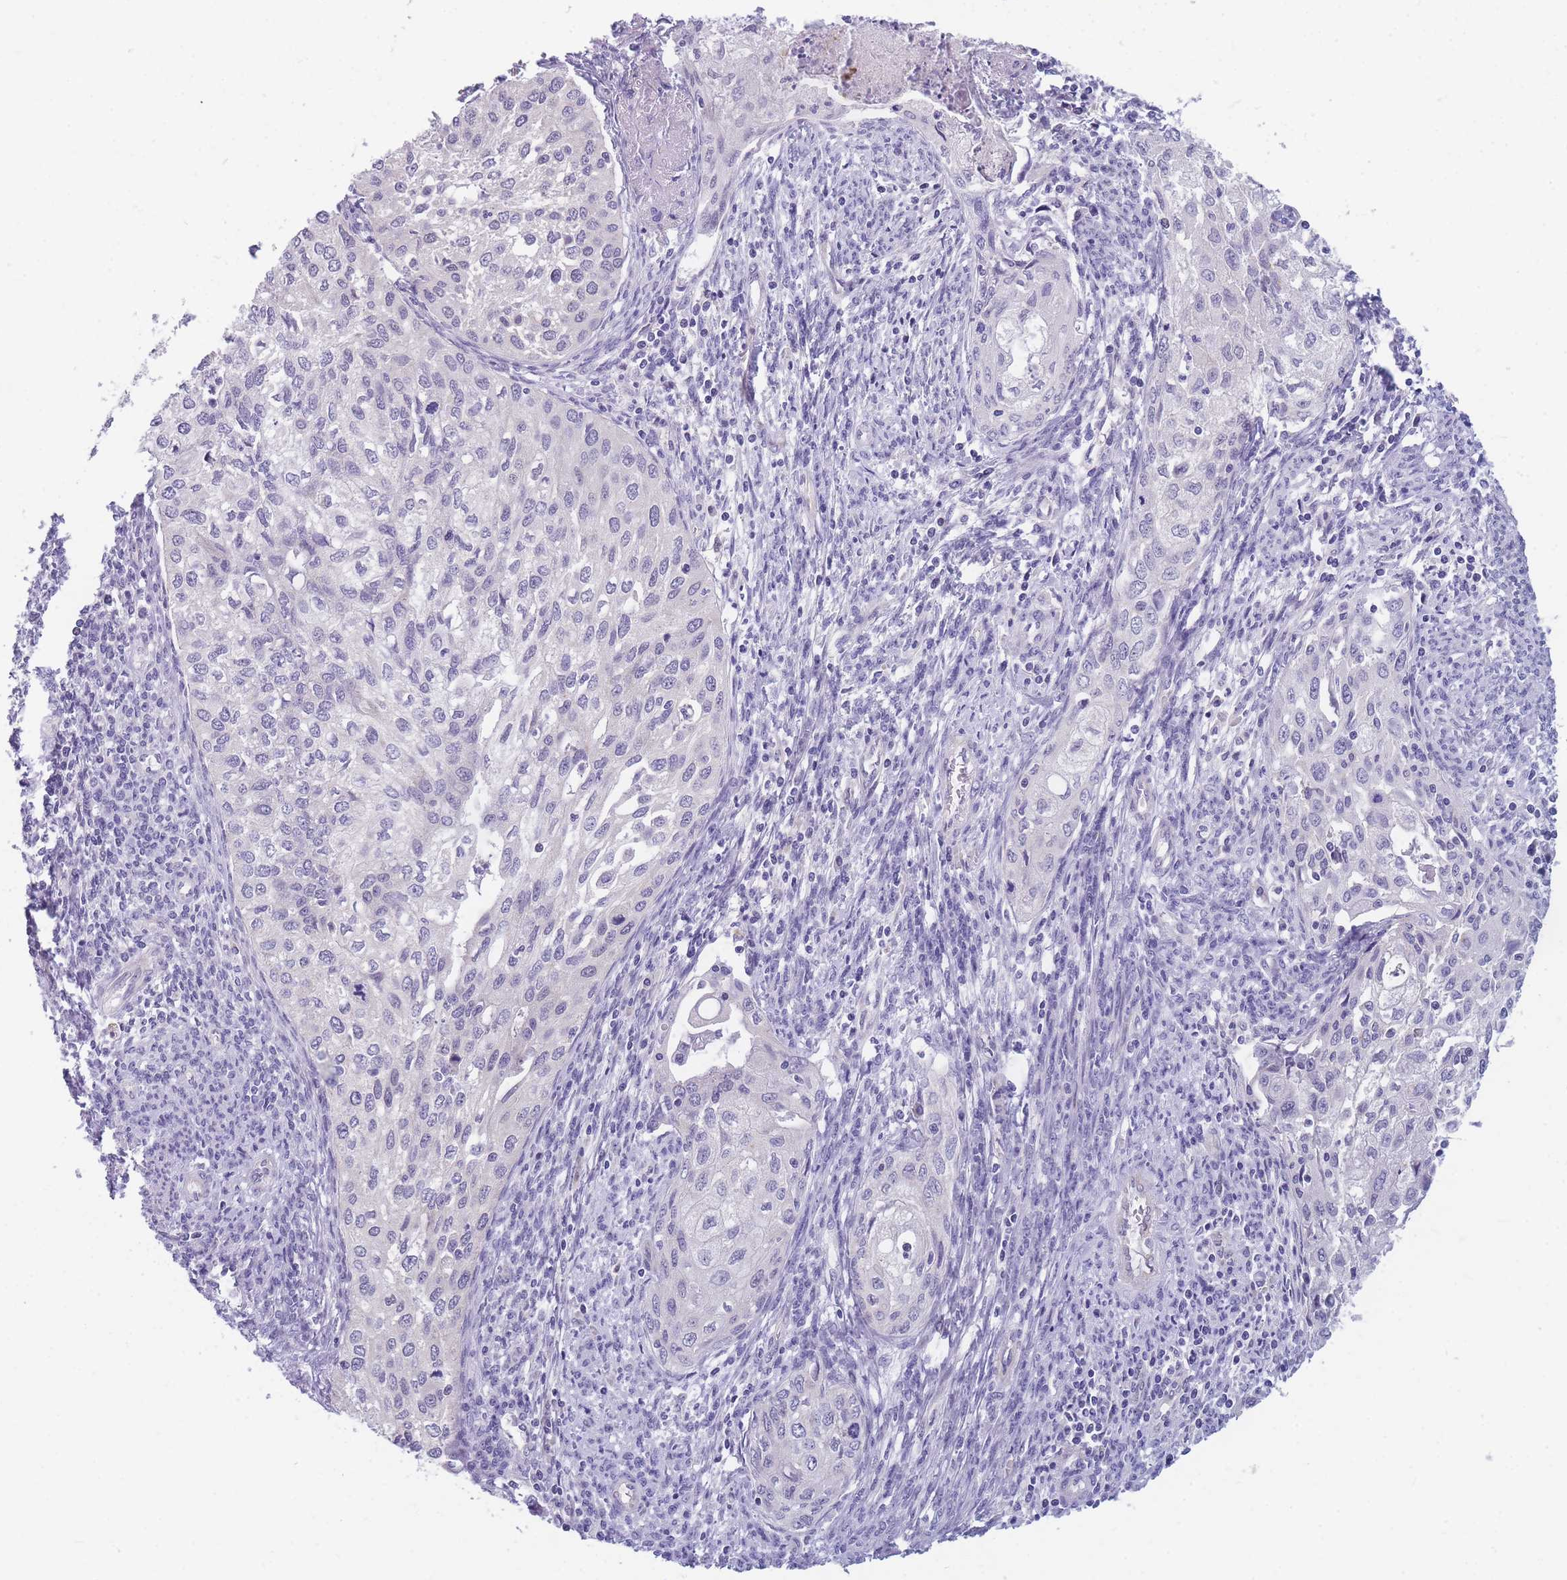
{"staining": {"intensity": "negative", "quantity": "none", "location": "none"}, "tissue": "cervical cancer", "cell_type": "Tumor cells", "image_type": "cancer", "snomed": [{"axis": "morphology", "description": "Squamous cell carcinoma, NOS"}, {"axis": "topography", "description": "Cervix"}], "caption": "There is no significant positivity in tumor cells of cervical cancer.", "gene": "DDX49", "patient": {"sex": "female", "age": 67}}